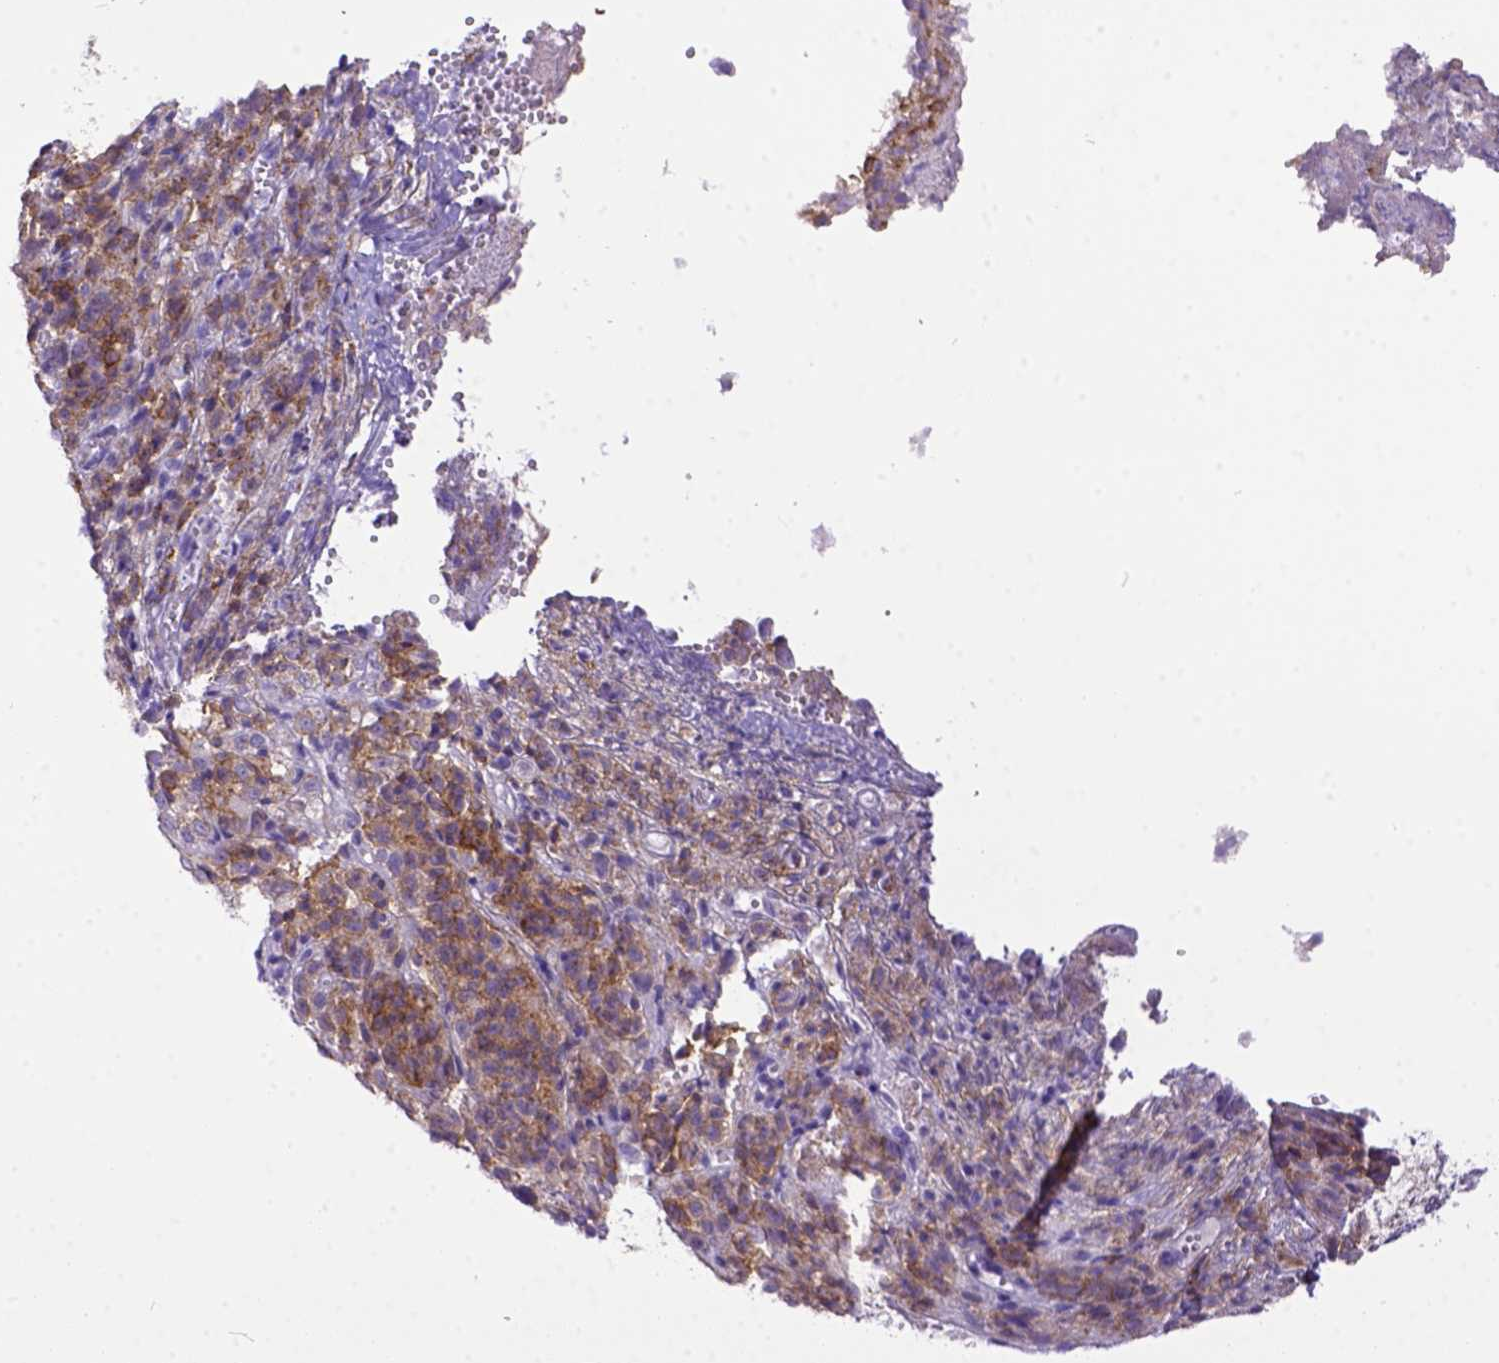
{"staining": {"intensity": "moderate", "quantity": "<25%", "location": "cytoplasmic/membranous"}, "tissue": "melanoma", "cell_type": "Tumor cells", "image_type": "cancer", "snomed": [{"axis": "morphology", "description": "Malignant melanoma, Metastatic site"}, {"axis": "topography", "description": "Brain"}], "caption": "An image of melanoma stained for a protein exhibits moderate cytoplasmic/membranous brown staining in tumor cells.", "gene": "KIT", "patient": {"sex": "female", "age": 56}}